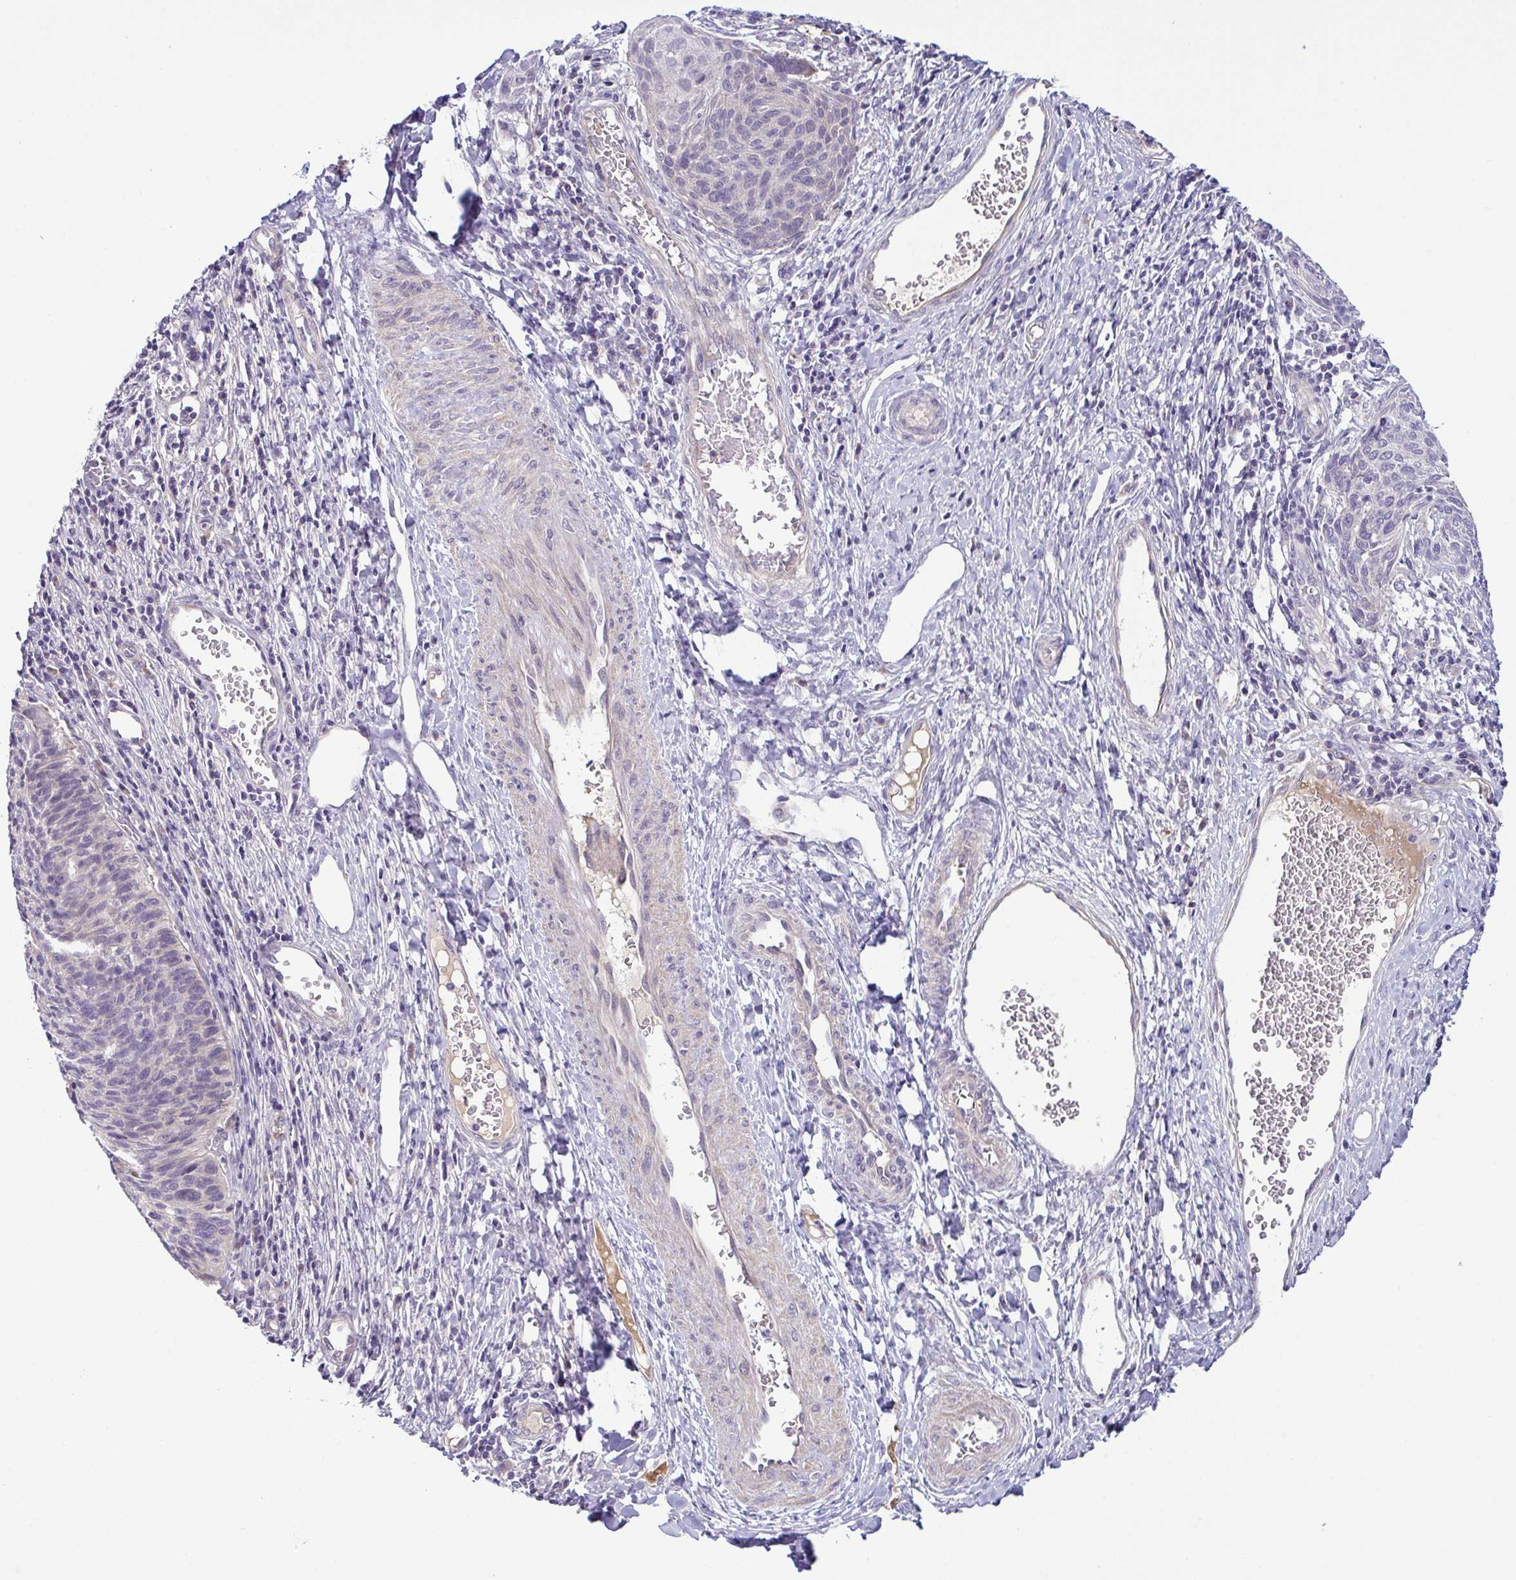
{"staining": {"intensity": "negative", "quantity": "none", "location": "none"}, "tissue": "cervical cancer", "cell_type": "Tumor cells", "image_type": "cancer", "snomed": [{"axis": "morphology", "description": "Squamous cell carcinoma, NOS"}, {"axis": "topography", "description": "Cervix"}], "caption": "High power microscopy image of an IHC image of cervical cancer (squamous cell carcinoma), revealing no significant staining in tumor cells. Brightfield microscopy of IHC stained with DAB (brown) and hematoxylin (blue), captured at high magnification.", "gene": "SYNPO2L", "patient": {"sex": "female", "age": 49}}